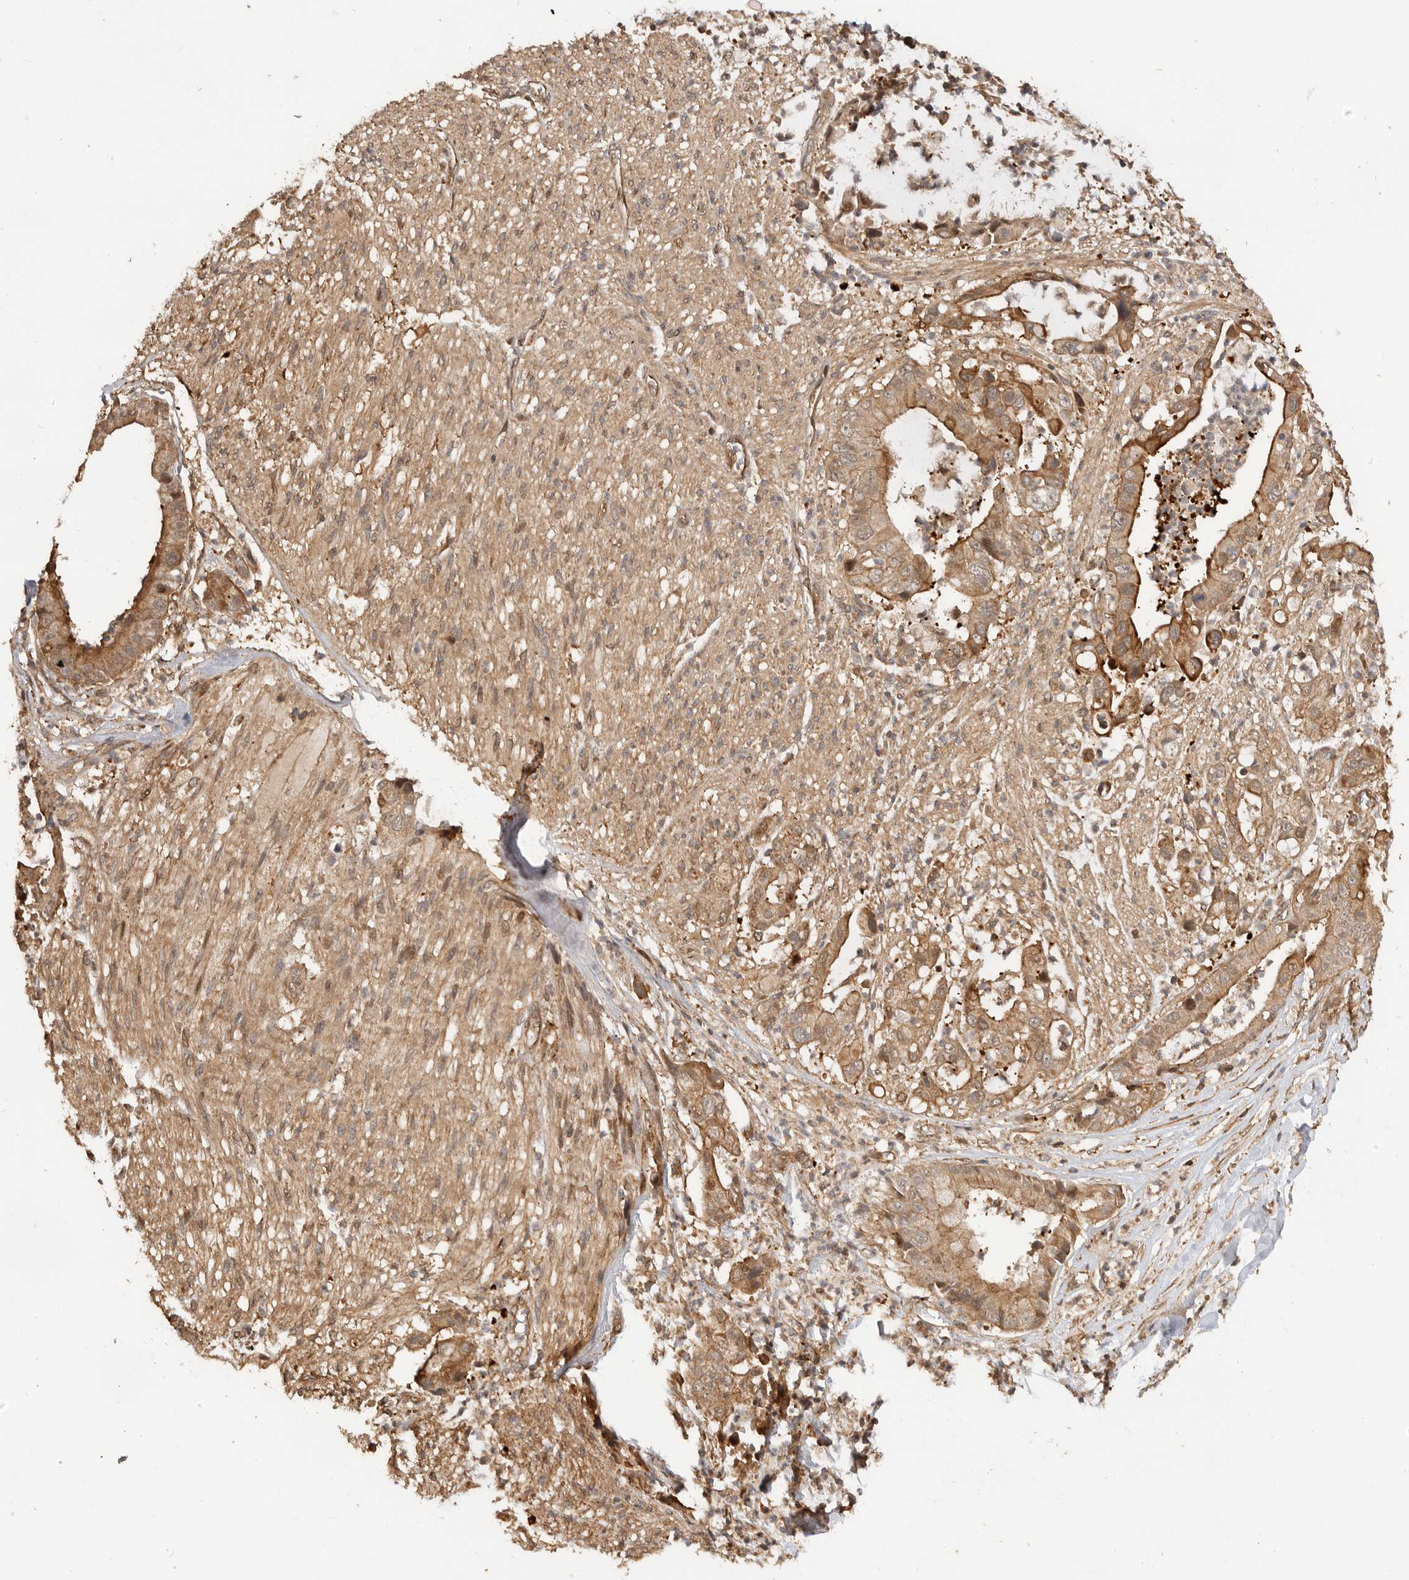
{"staining": {"intensity": "moderate", "quantity": ">75%", "location": "cytoplasmic/membranous"}, "tissue": "liver cancer", "cell_type": "Tumor cells", "image_type": "cancer", "snomed": [{"axis": "morphology", "description": "Cholangiocarcinoma"}, {"axis": "topography", "description": "Liver"}], "caption": "Brown immunohistochemical staining in liver cancer displays moderate cytoplasmic/membranous expression in about >75% of tumor cells.", "gene": "ADPRS", "patient": {"sex": "female", "age": 54}}